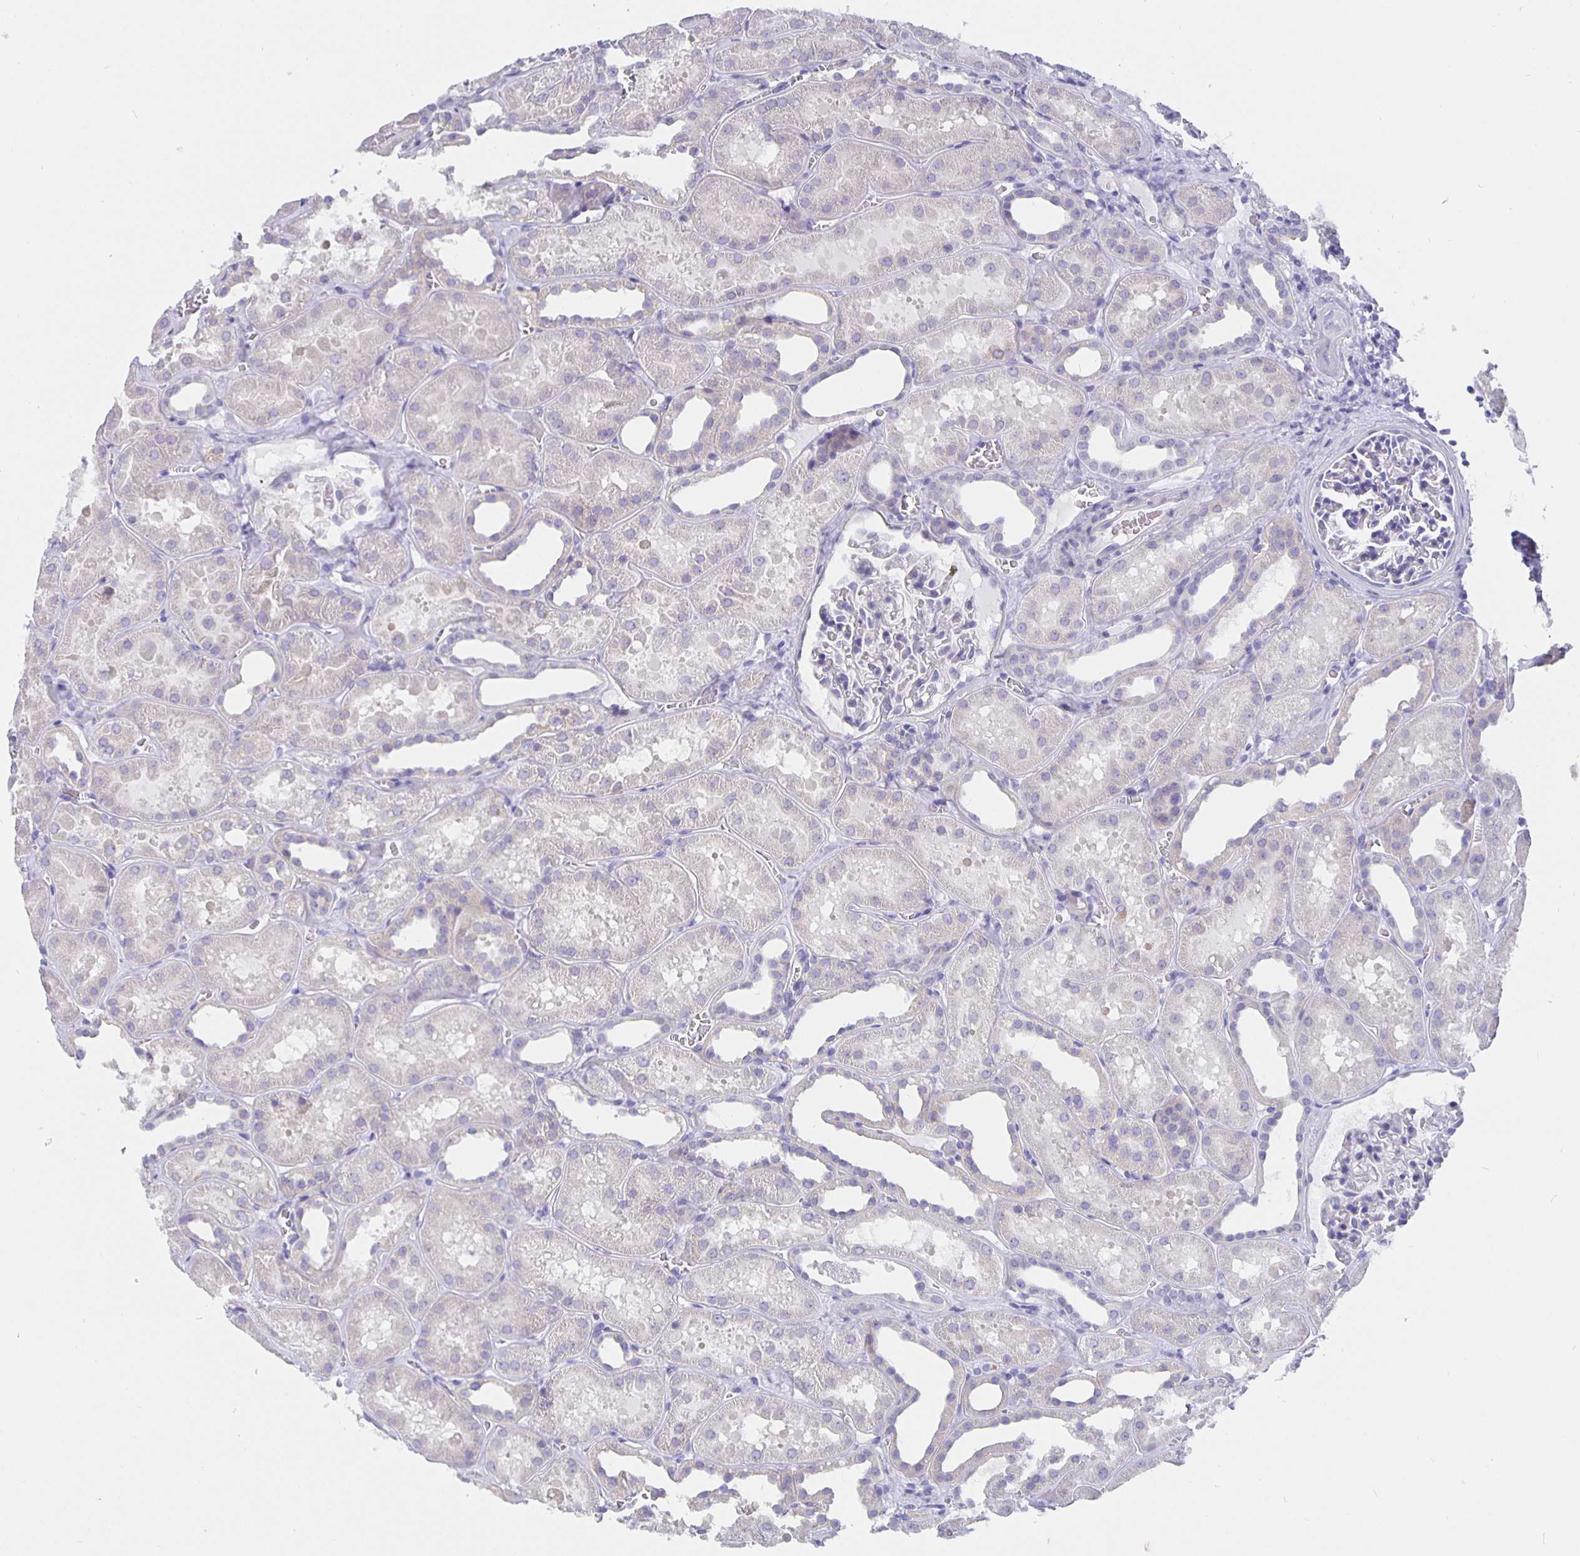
{"staining": {"intensity": "negative", "quantity": "none", "location": "none"}, "tissue": "kidney", "cell_type": "Cells in glomeruli", "image_type": "normal", "snomed": [{"axis": "morphology", "description": "Normal tissue, NOS"}, {"axis": "topography", "description": "Kidney"}], "caption": "Human kidney stained for a protein using IHC demonstrates no expression in cells in glomeruli.", "gene": "CFAP74", "patient": {"sex": "female", "age": 41}}